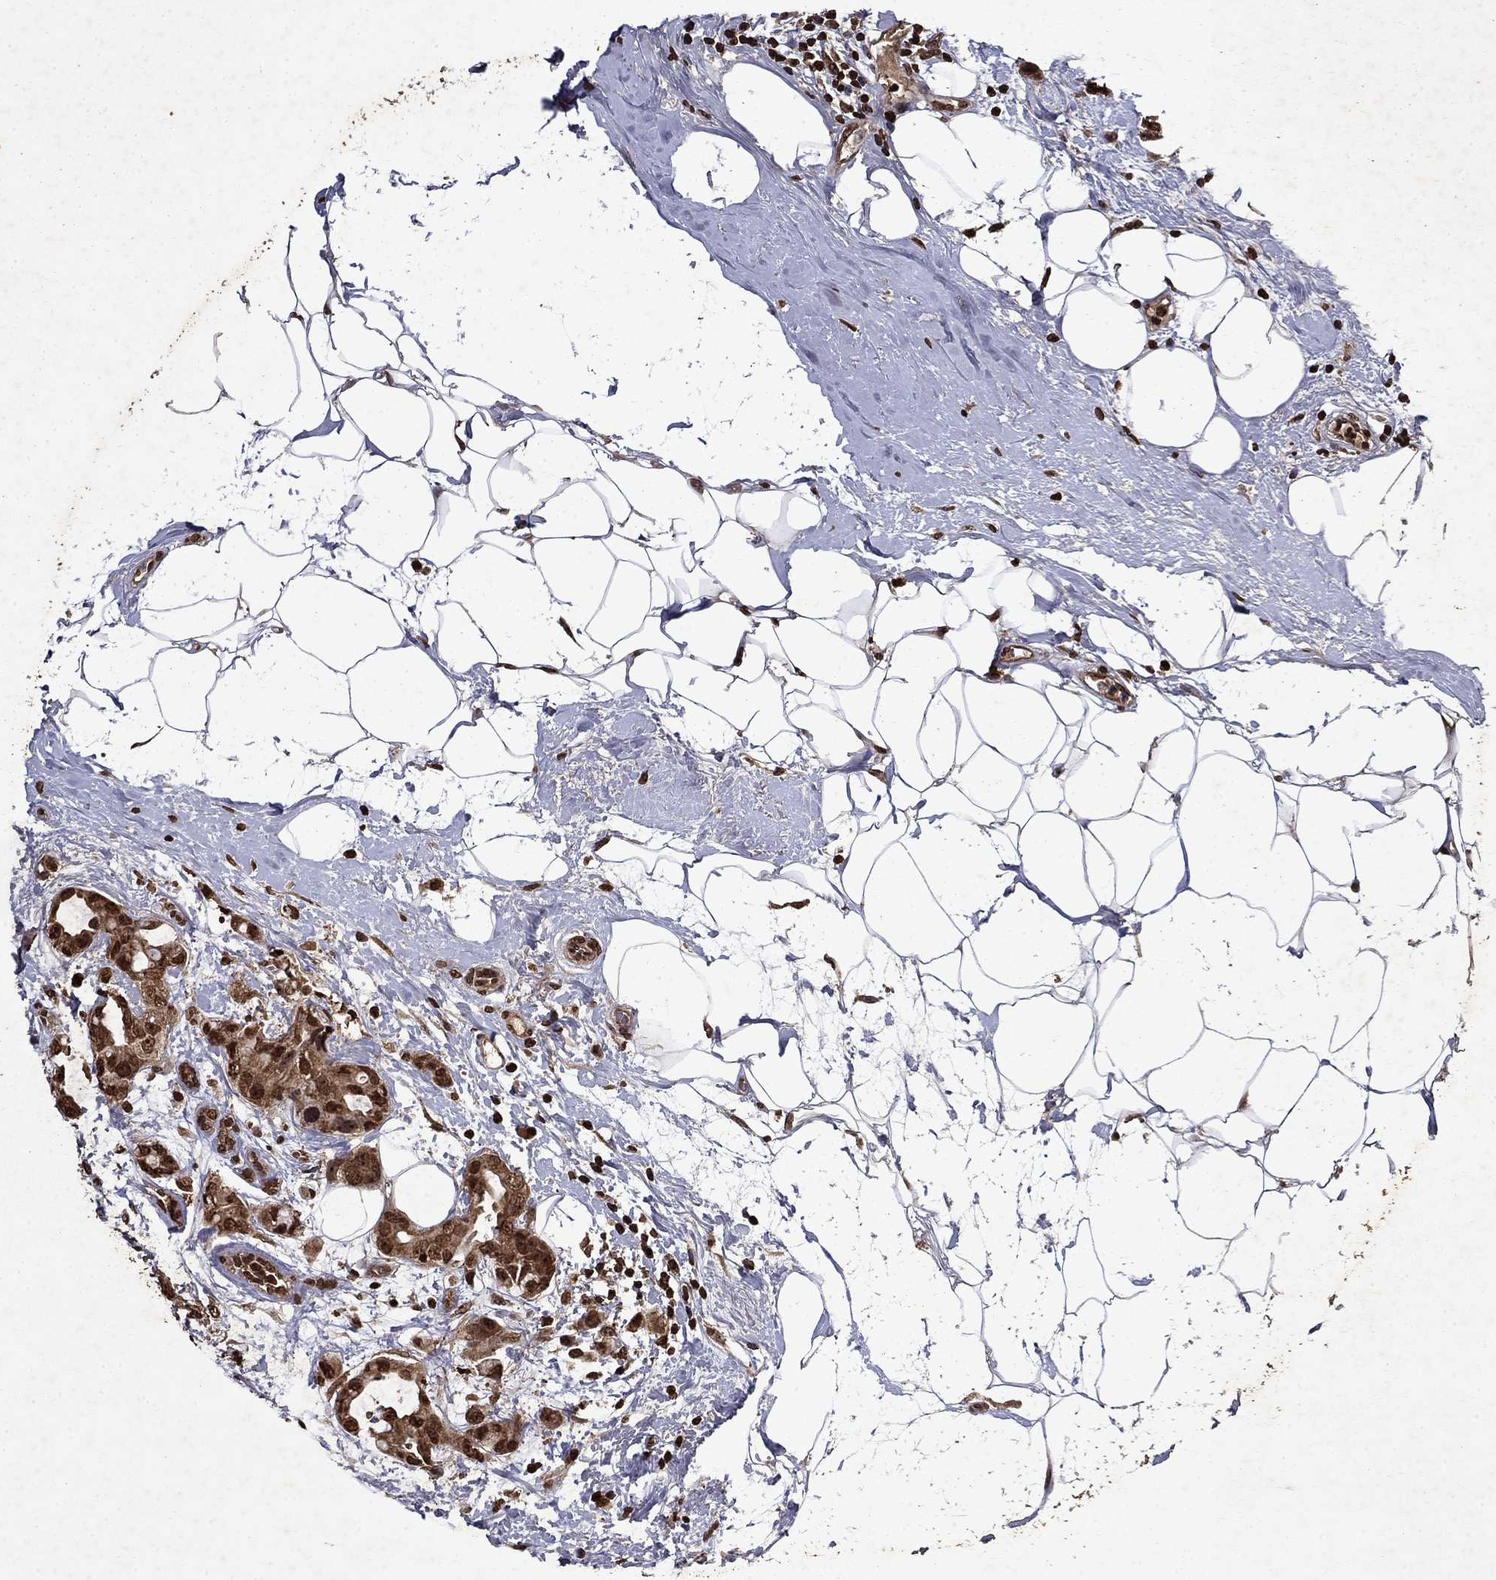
{"staining": {"intensity": "moderate", "quantity": ">75%", "location": "cytoplasmic/membranous,nuclear"}, "tissue": "breast cancer", "cell_type": "Tumor cells", "image_type": "cancer", "snomed": [{"axis": "morphology", "description": "Duct carcinoma"}, {"axis": "topography", "description": "Breast"}], "caption": "This histopathology image shows immunohistochemistry staining of breast infiltrating ductal carcinoma, with medium moderate cytoplasmic/membranous and nuclear expression in approximately >75% of tumor cells.", "gene": "PIN4", "patient": {"sex": "female", "age": 45}}